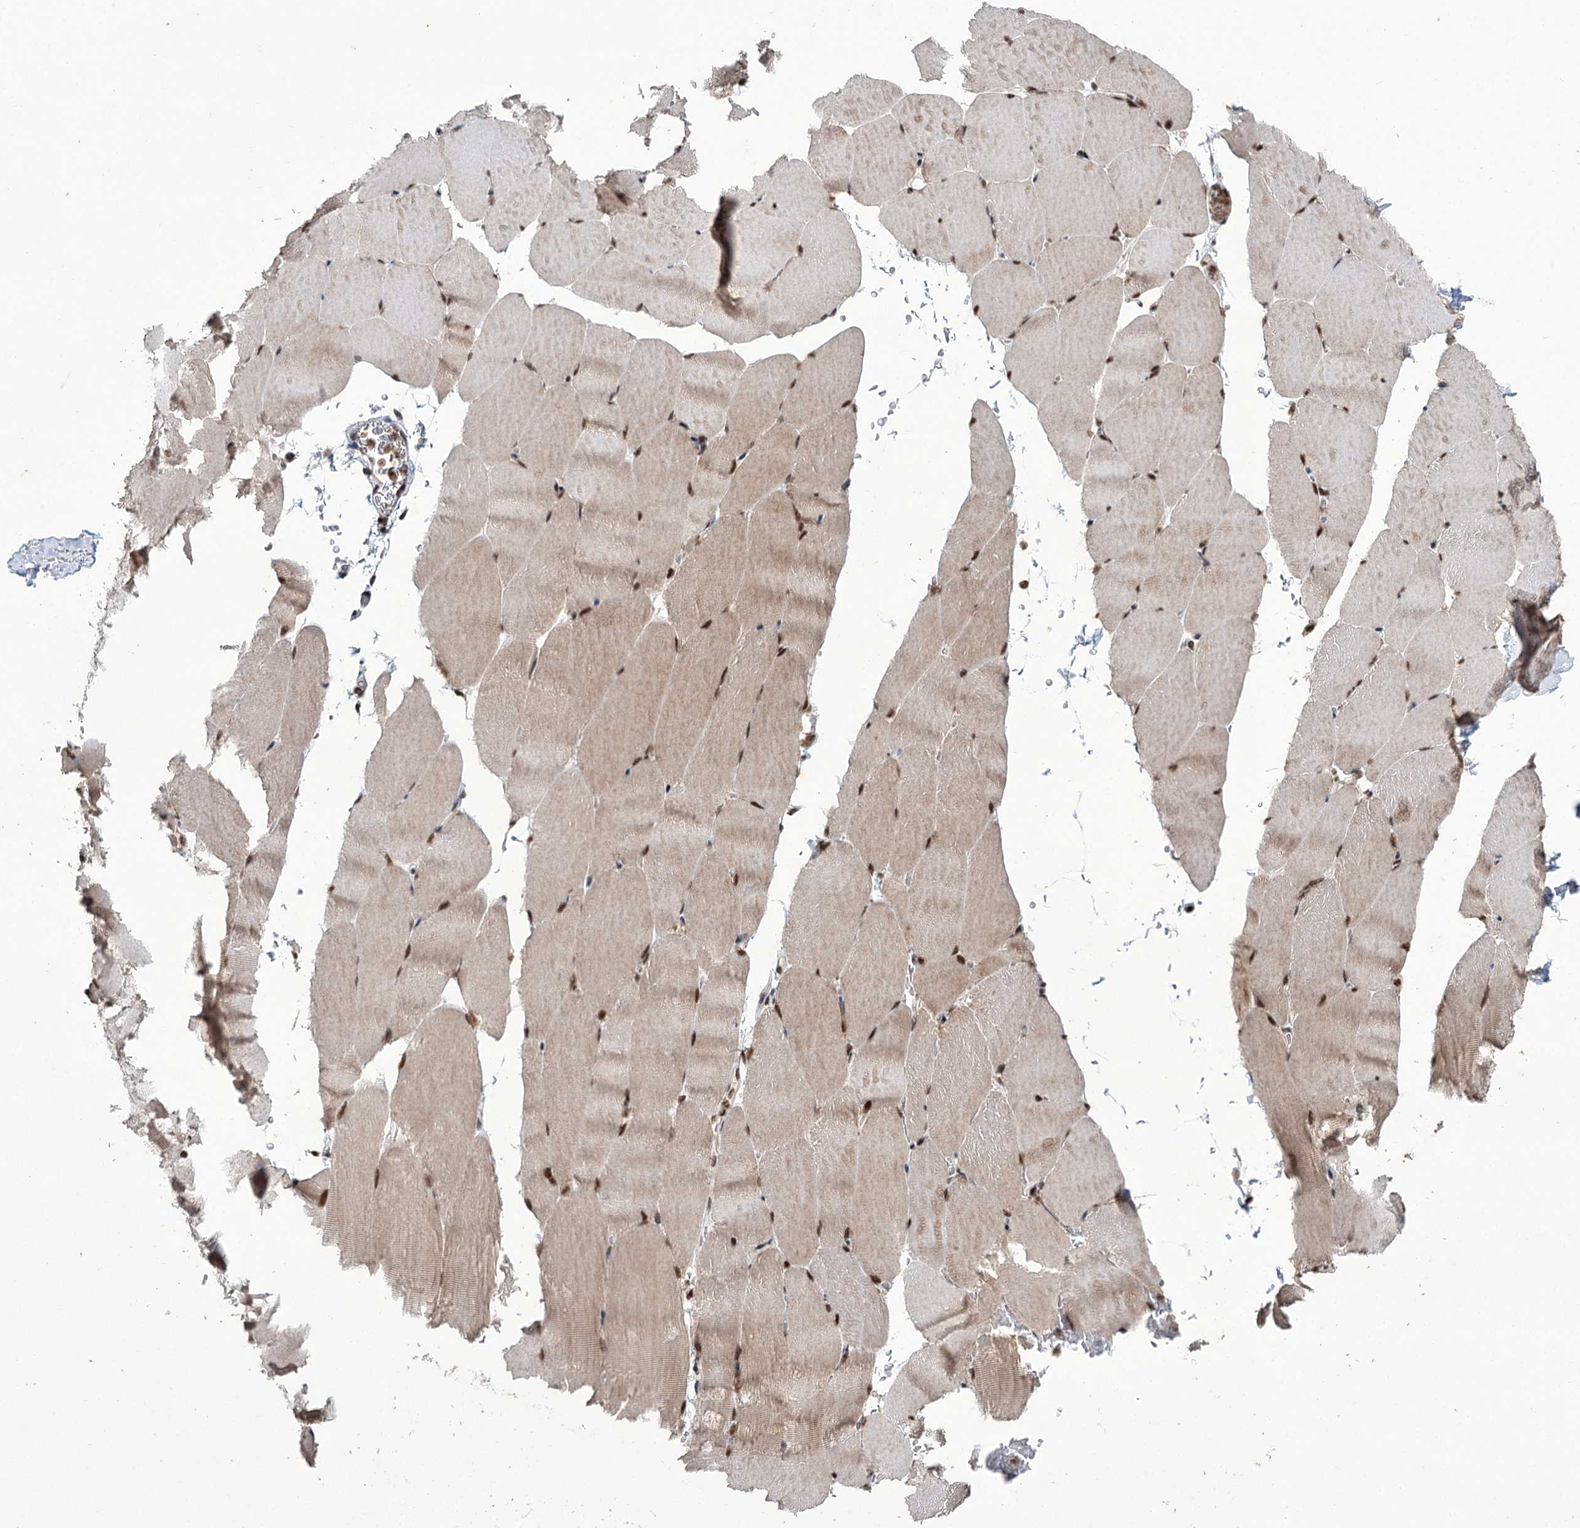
{"staining": {"intensity": "moderate", "quantity": "25%-75%", "location": "cytoplasmic/membranous,nuclear"}, "tissue": "skeletal muscle", "cell_type": "Myocytes", "image_type": "normal", "snomed": [{"axis": "morphology", "description": "Normal tissue, NOS"}, {"axis": "topography", "description": "Skeletal muscle"}, {"axis": "topography", "description": "Parathyroid gland"}], "caption": "Immunohistochemical staining of unremarkable skeletal muscle displays 25%-75% levels of moderate cytoplasmic/membranous,nuclear protein staining in about 25%-75% of myocytes. Using DAB (brown) and hematoxylin (blue) stains, captured at high magnification using brightfield microscopy.", "gene": "ERCC3", "patient": {"sex": "female", "age": 37}}